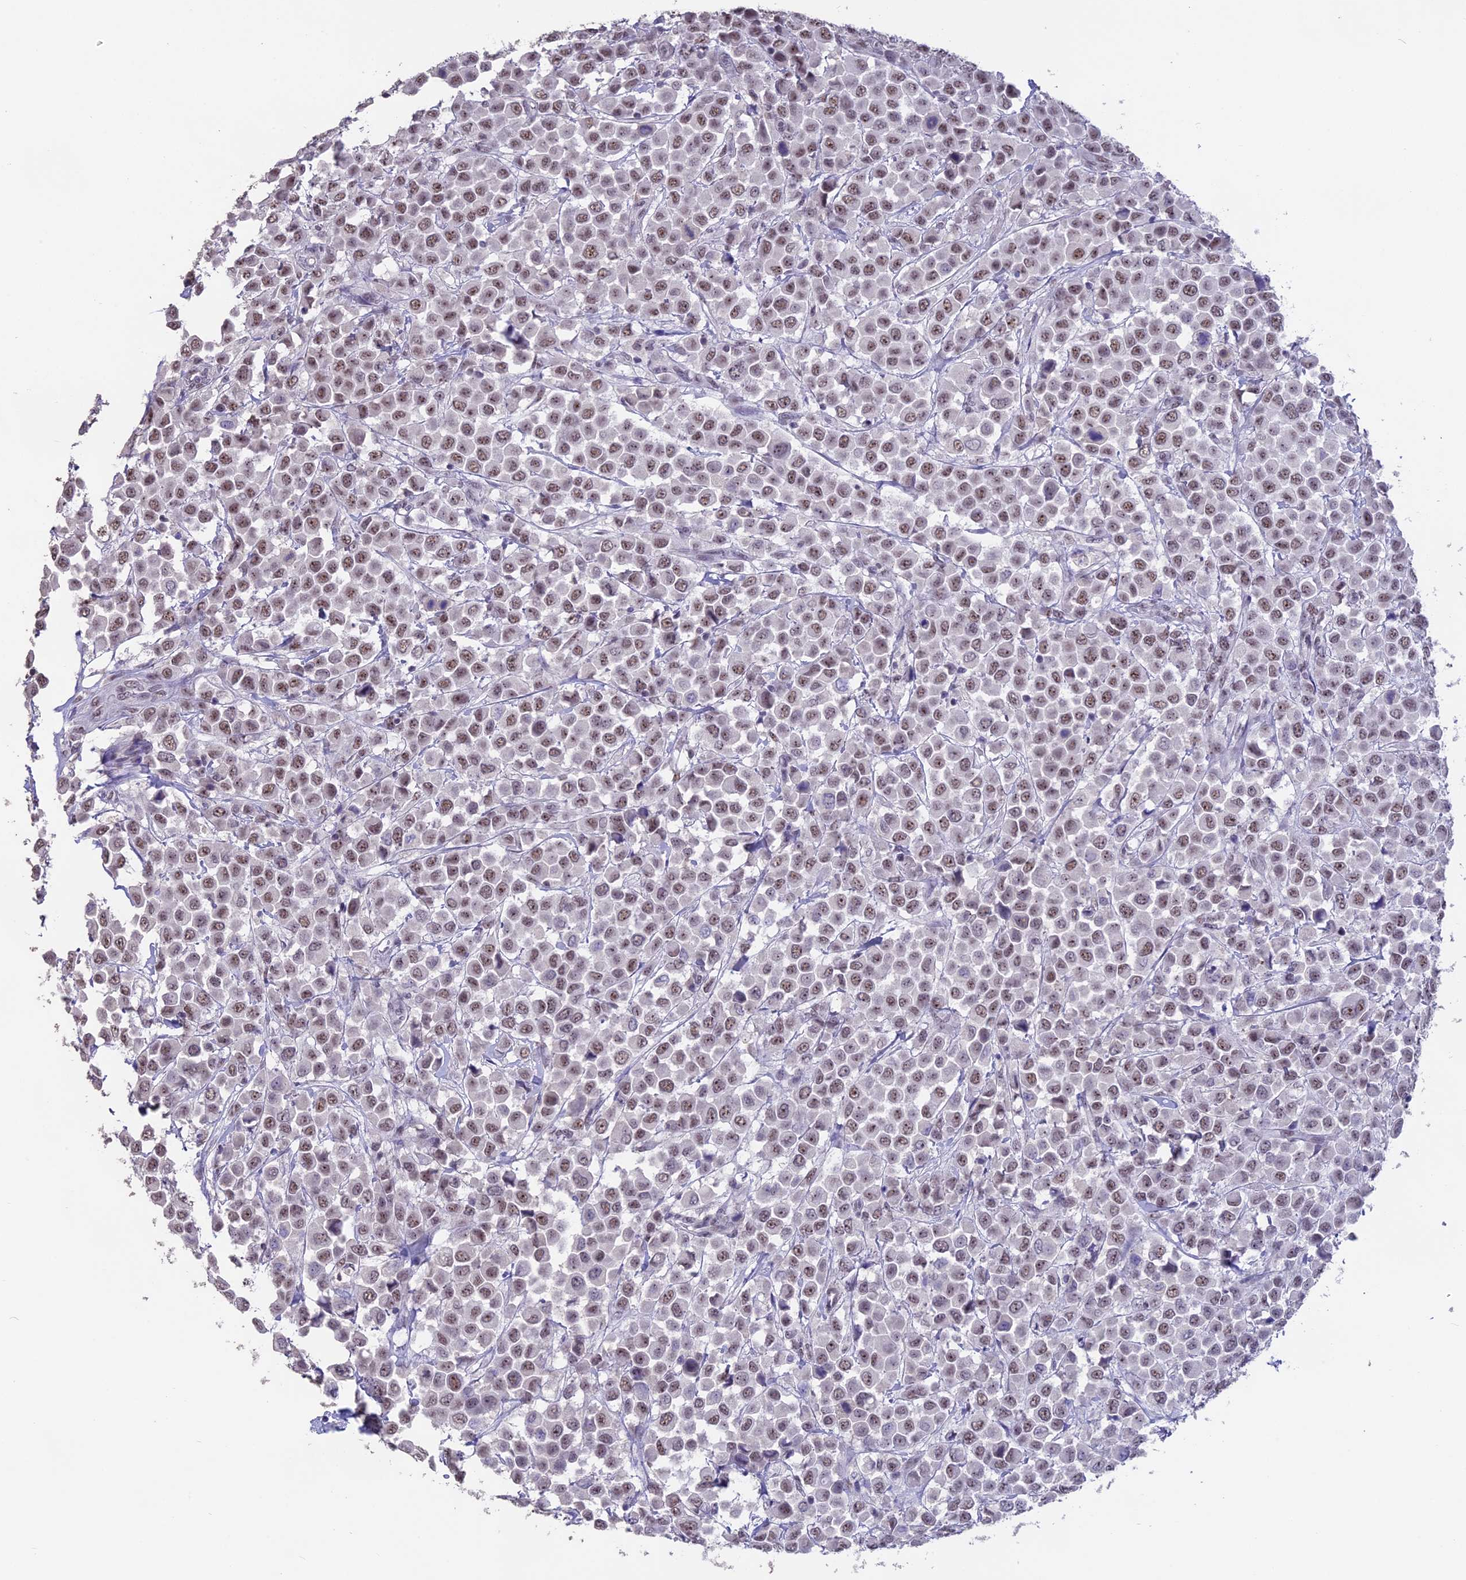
{"staining": {"intensity": "weak", "quantity": ">75%", "location": "nuclear"}, "tissue": "breast cancer", "cell_type": "Tumor cells", "image_type": "cancer", "snomed": [{"axis": "morphology", "description": "Duct carcinoma"}, {"axis": "topography", "description": "Breast"}], "caption": "The micrograph displays staining of breast cancer, revealing weak nuclear protein expression (brown color) within tumor cells.", "gene": "SETD2", "patient": {"sex": "female", "age": 61}}